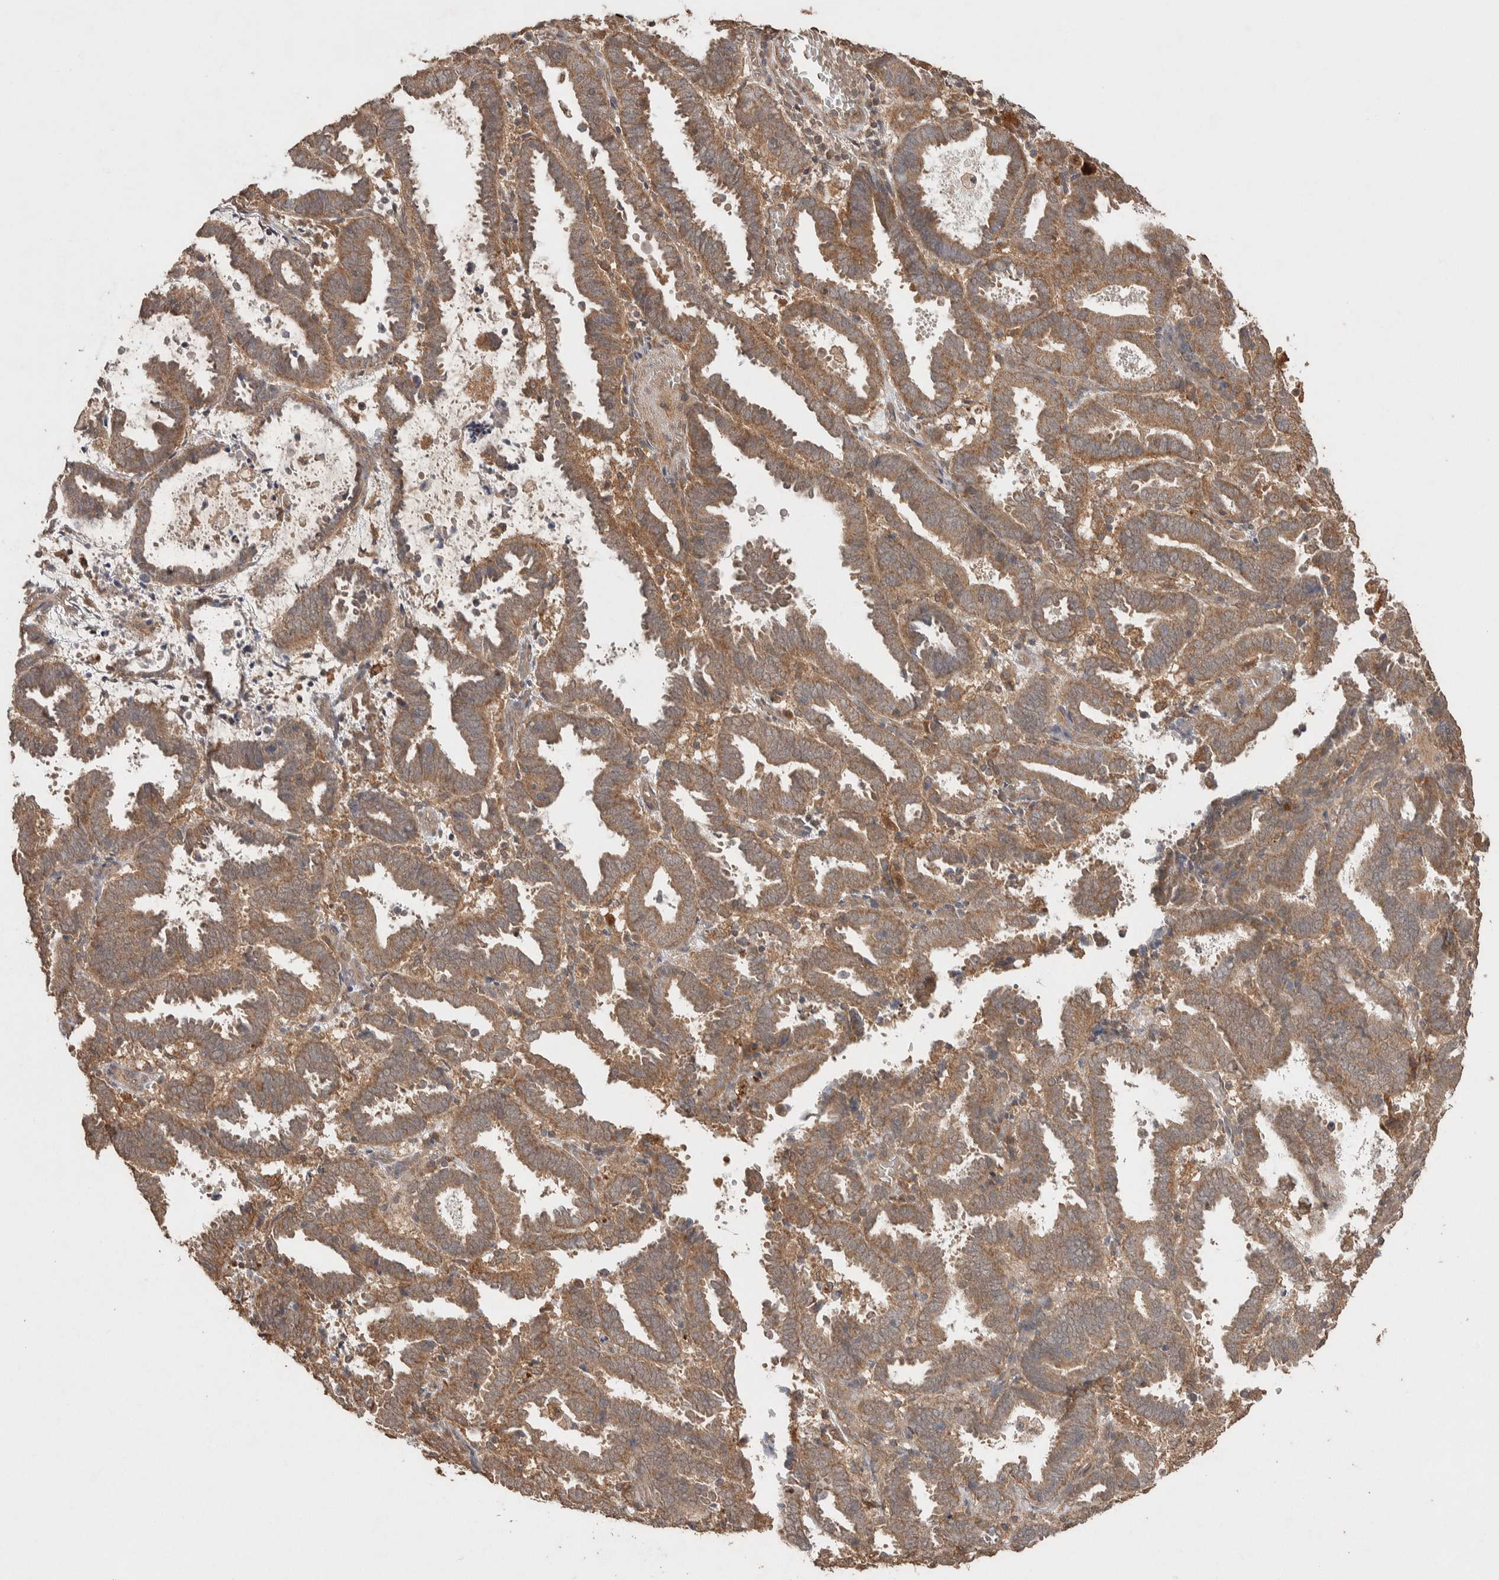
{"staining": {"intensity": "weak", "quantity": ">75%", "location": "cytoplasmic/membranous"}, "tissue": "endometrial cancer", "cell_type": "Tumor cells", "image_type": "cancer", "snomed": [{"axis": "morphology", "description": "Adenocarcinoma, NOS"}, {"axis": "topography", "description": "Uterus"}], "caption": "Immunohistochemistry (IHC) photomicrograph of neoplastic tissue: human endometrial cancer (adenocarcinoma) stained using immunohistochemistry (IHC) reveals low levels of weak protein expression localized specifically in the cytoplasmic/membranous of tumor cells, appearing as a cytoplasmic/membranous brown color.", "gene": "KCNJ5", "patient": {"sex": "female", "age": 83}}